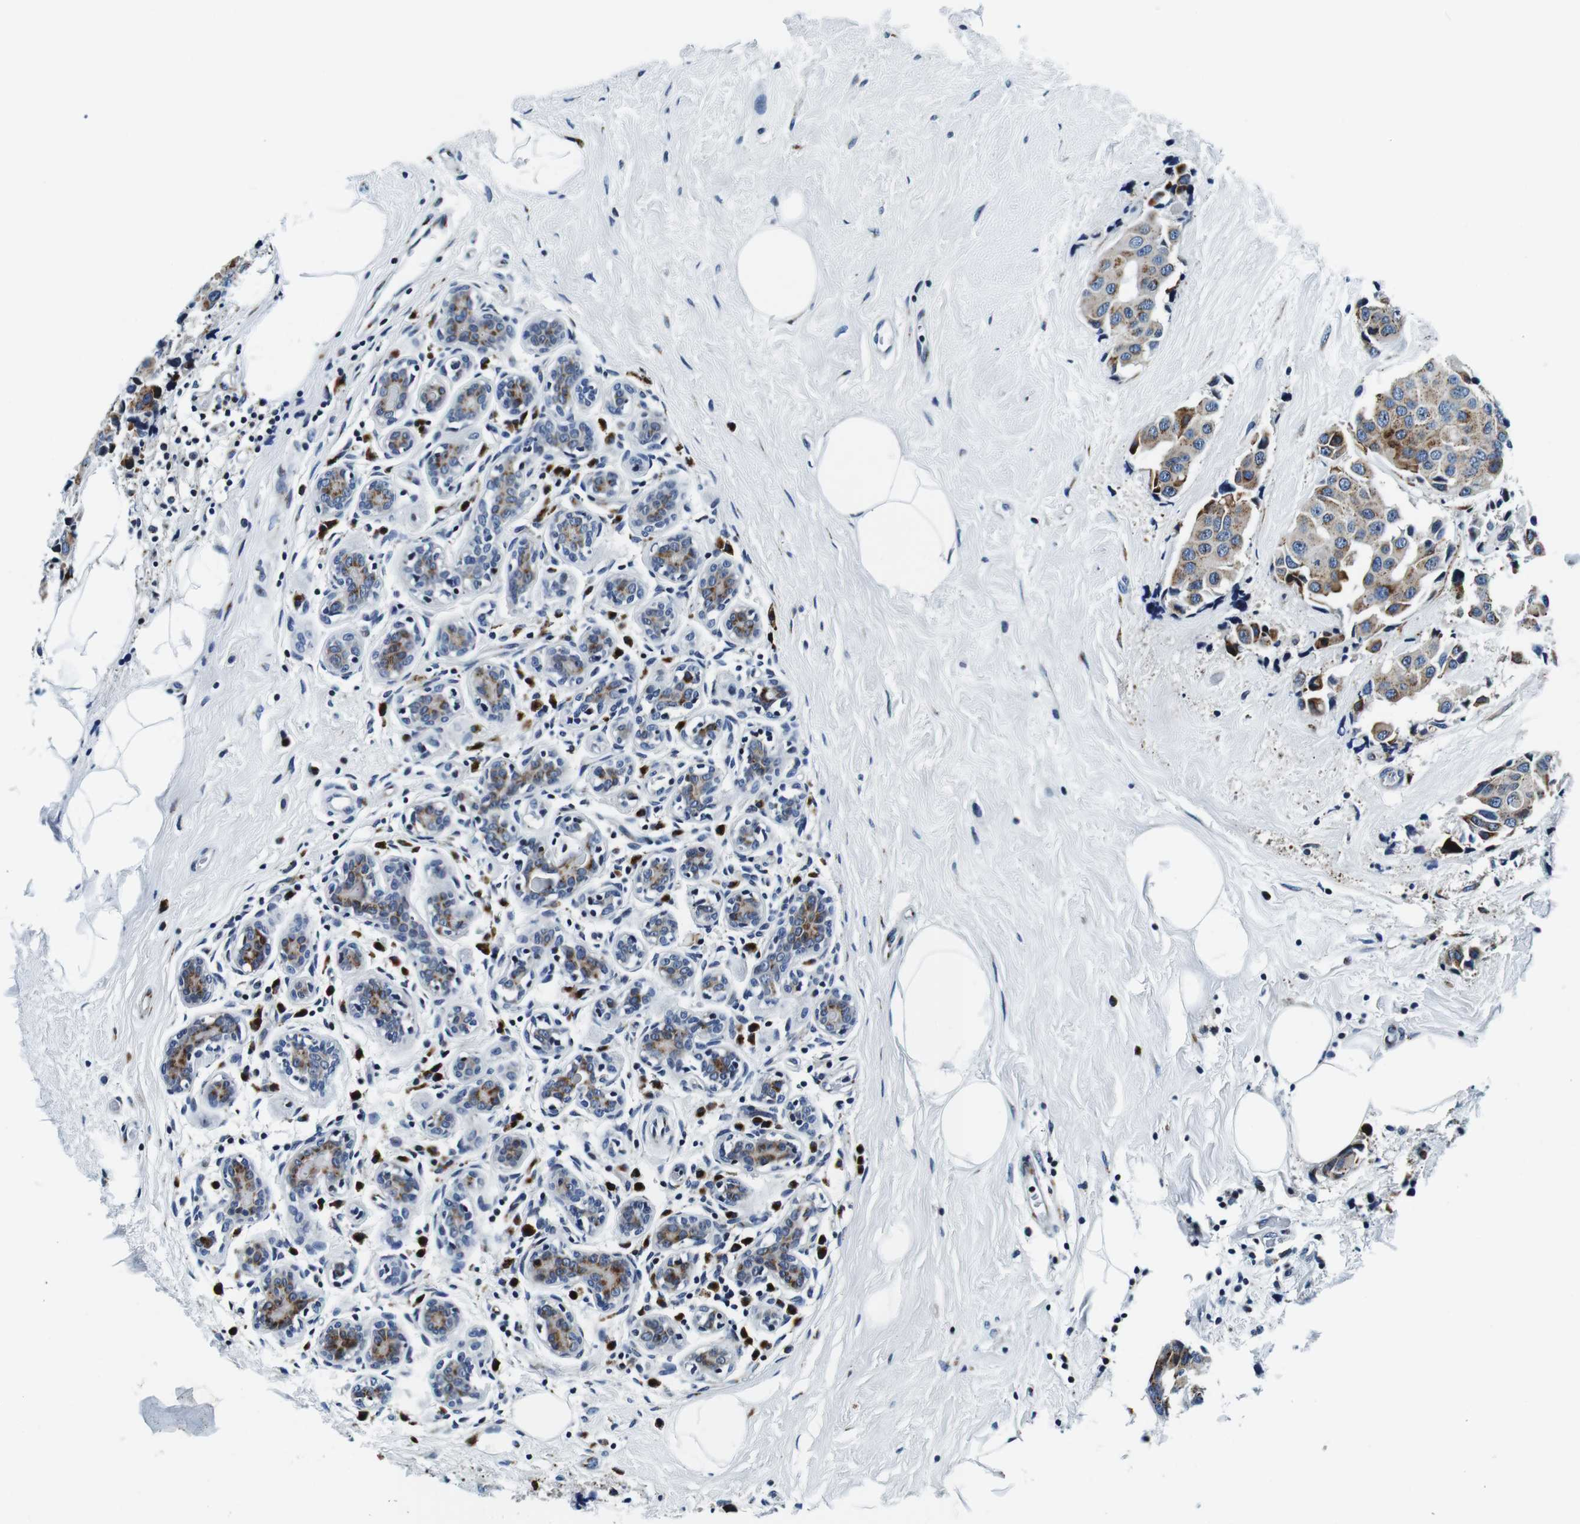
{"staining": {"intensity": "moderate", "quantity": ">75%", "location": "cytoplasmic/membranous"}, "tissue": "breast cancer", "cell_type": "Tumor cells", "image_type": "cancer", "snomed": [{"axis": "morphology", "description": "Normal tissue, NOS"}, {"axis": "morphology", "description": "Duct carcinoma"}, {"axis": "topography", "description": "Breast"}], "caption": "IHC histopathology image of neoplastic tissue: breast cancer (invasive ductal carcinoma) stained using IHC demonstrates medium levels of moderate protein expression localized specifically in the cytoplasmic/membranous of tumor cells, appearing as a cytoplasmic/membranous brown color.", "gene": "FAR2", "patient": {"sex": "female", "age": 39}}